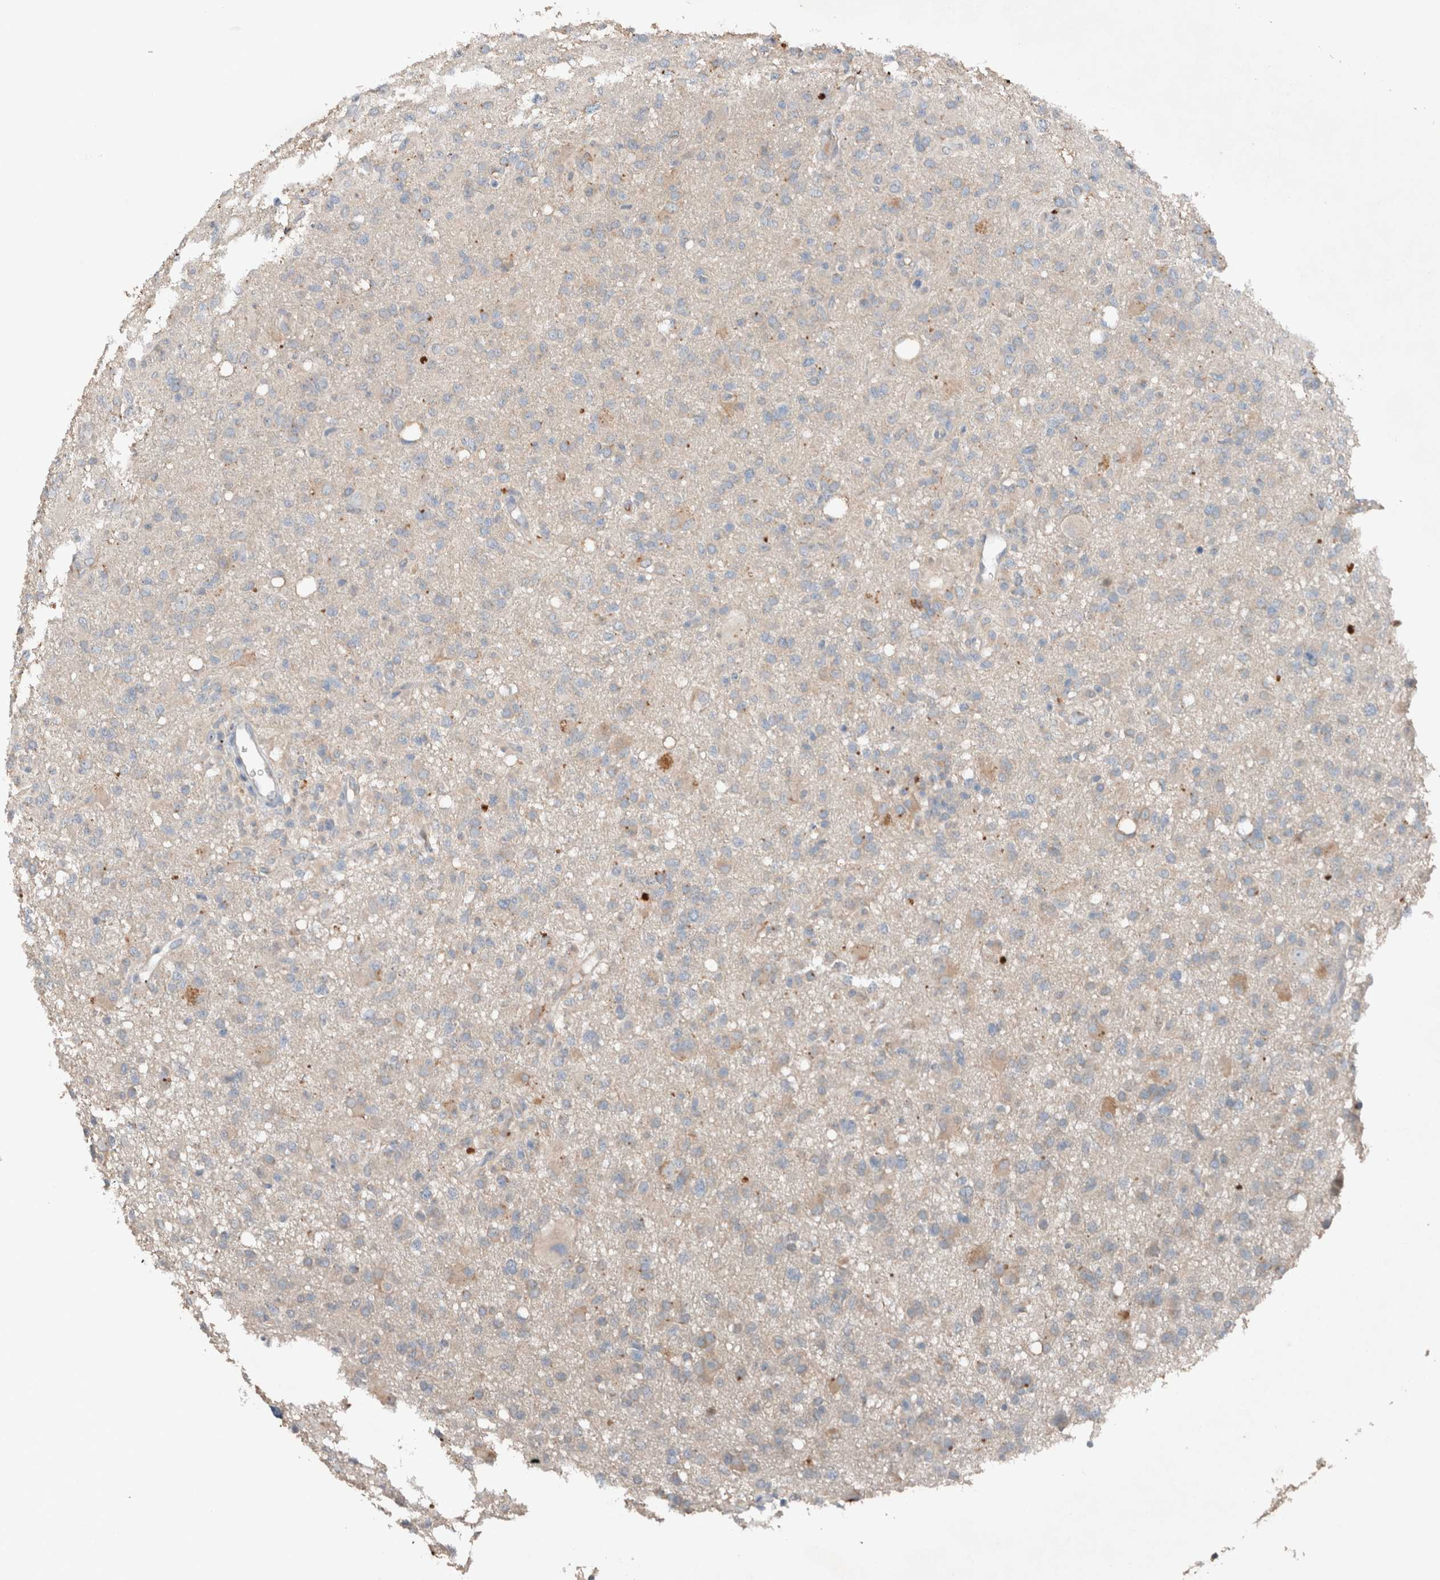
{"staining": {"intensity": "weak", "quantity": "<25%", "location": "cytoplasmic/membranous"}, "tissue": "glioma", "cell_type": "Tumor cells", "image_type": "cancer", "snomed": [{"axis": "morphology", "description": "Glioma, malignant, High grade"}, {"axis": "topography", "description": "Brain"}], "caption": "Photomicrograph shows no significant protein staining in tumor cells of malignant high-grade glioma.", "gene": "UGCG", "patient": {"sex": "female", "age": 57}}